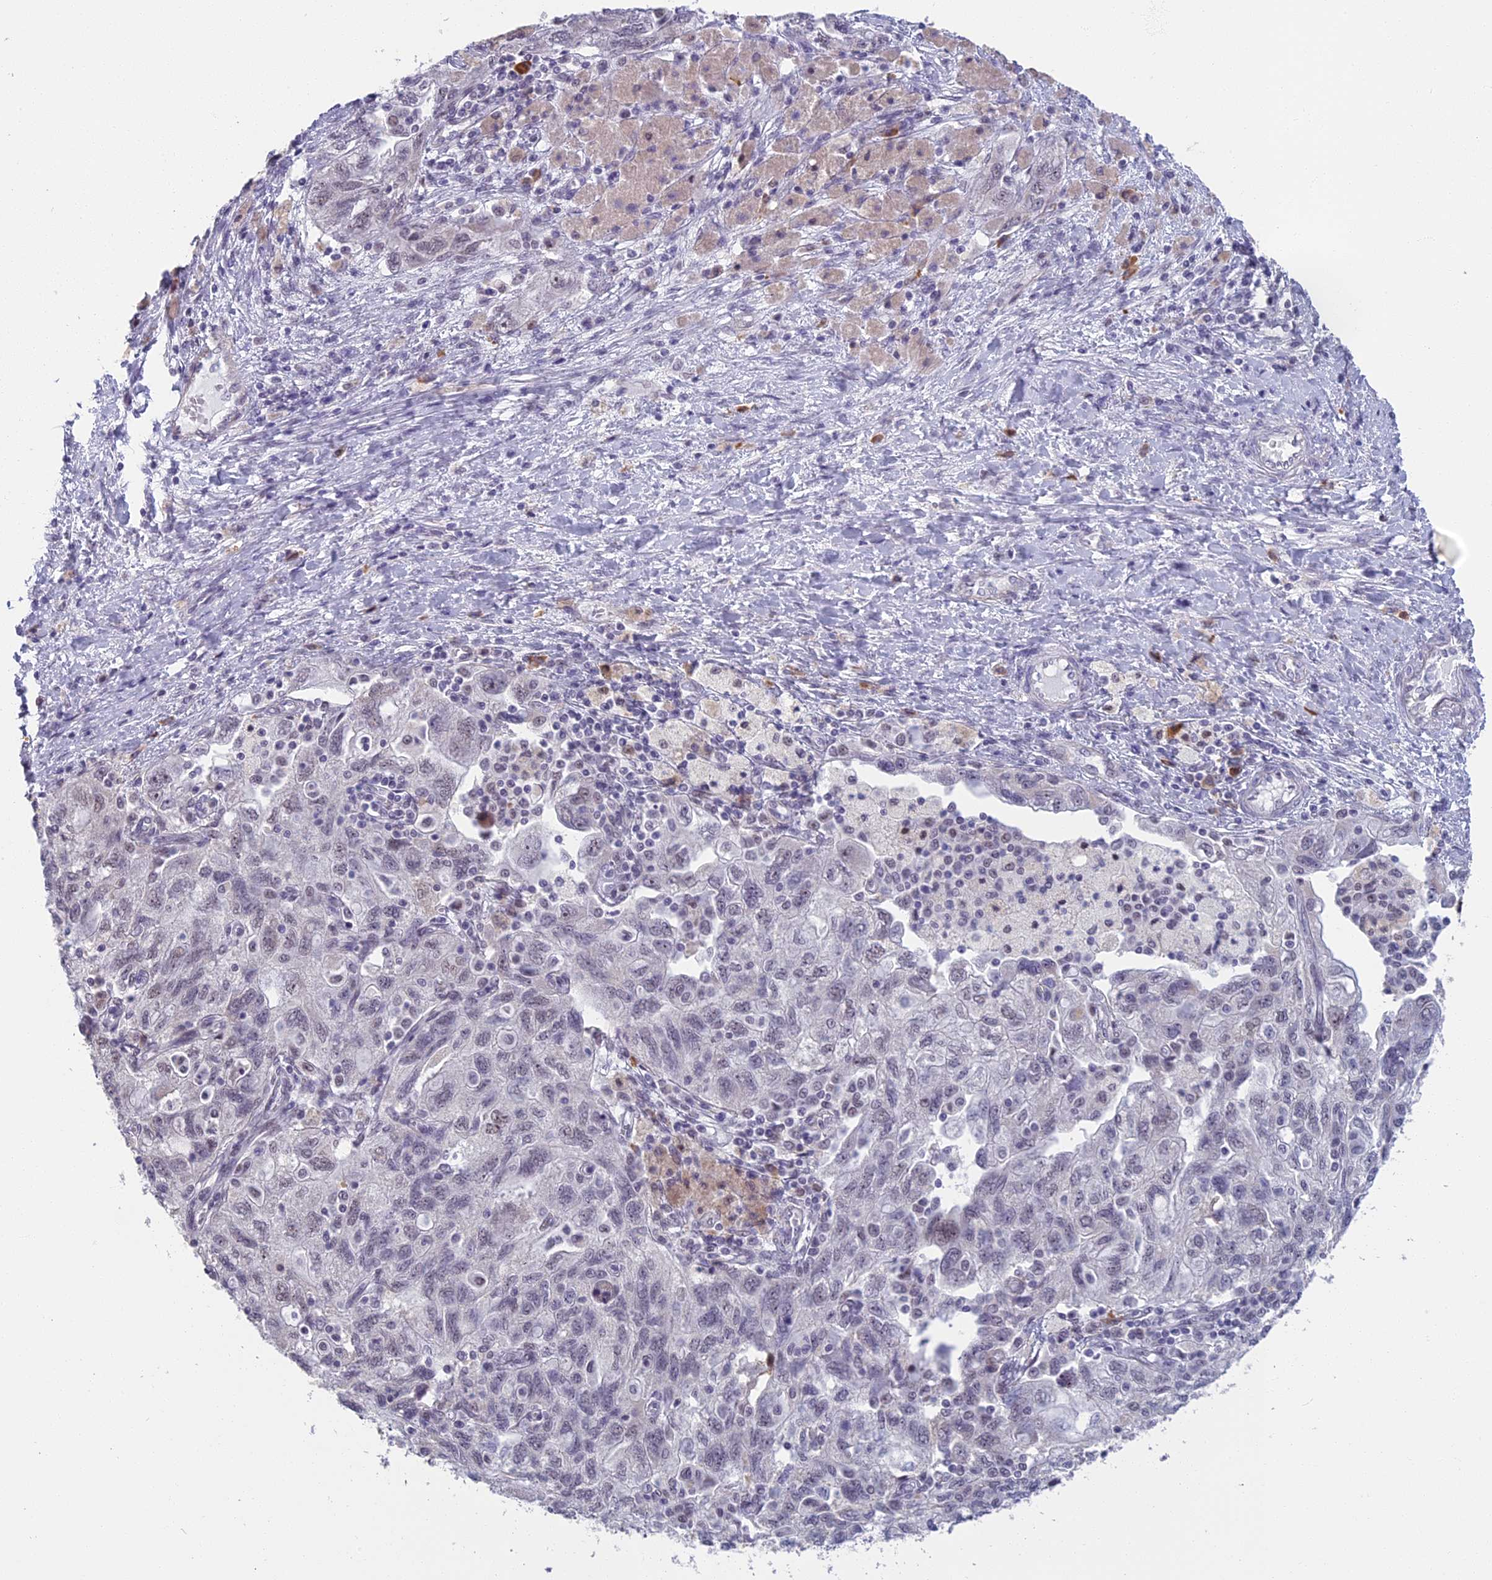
{"staining": {"intensity": "negative", "quantity": "none", "location": "none"}, "tissue": "ovarian cancer", "cell_type": "Tumor cells", "image_type": "cancer", "snomed": [{"axis": "morphology", "description": "Carcinoma, NOS"}, {"axis": "morphology", "description": "Cystadenocarcinoma, serous, NOS"}, {"axis": "topography", "description": "Ovary"}], "caption": "Tumor cells are negative for brown protein staining in ovarian cancer.", "gene": "MORF4L1", "patient": {"sex": "female", "age": 69}}